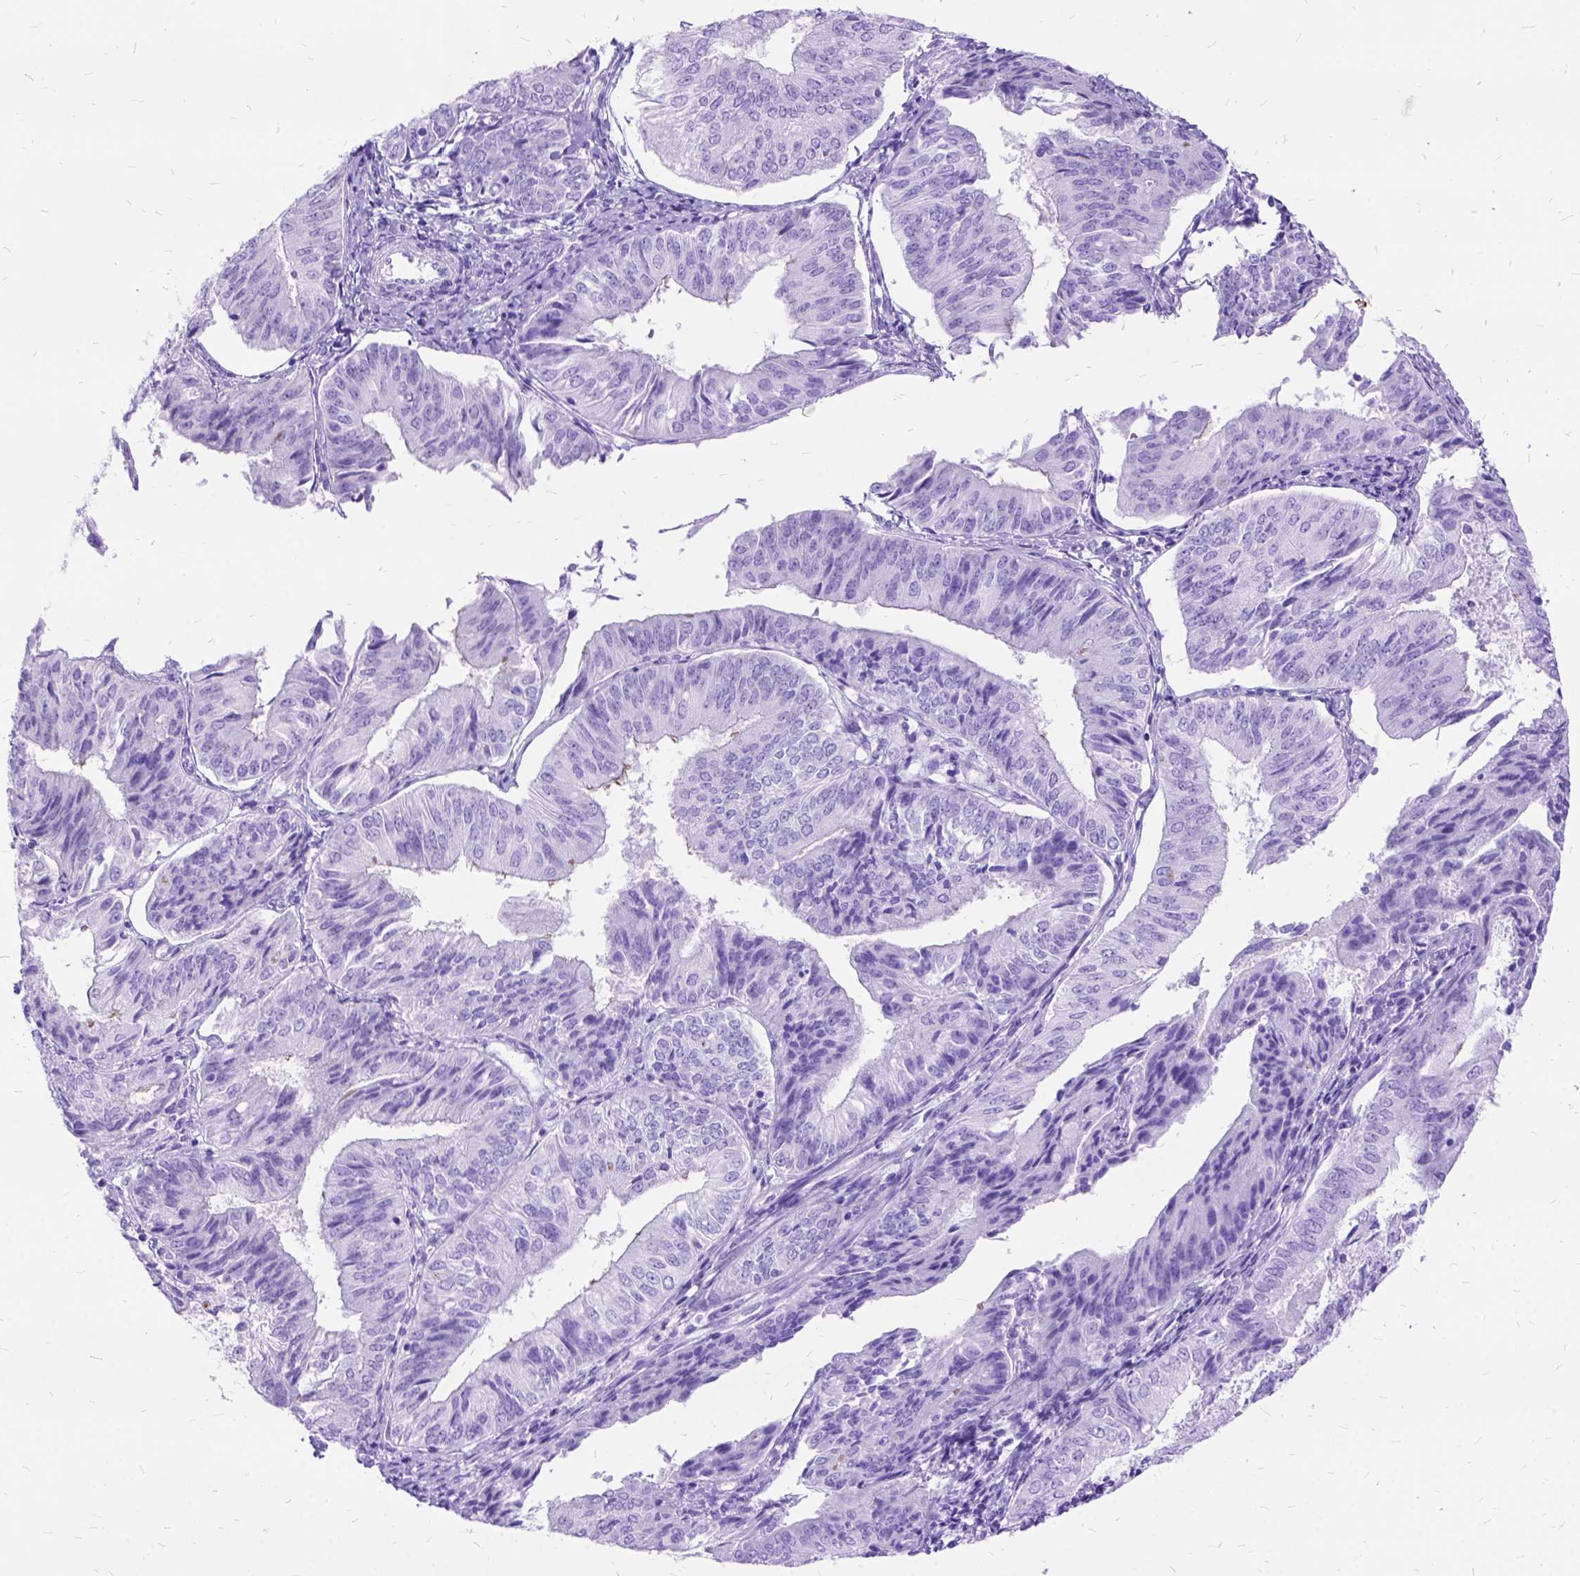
{"staining": {"intensity": "negative", "quantity": "none", "location": "none"}, "tissue": "endometrial cancer", "cell_type": "Tumor cells", "image_type": "cancer", "snomed": [{"axis": "morphology", "description": "Adenocarcinoma, NOS"}, {"axis": "topography", "description": "Endometrium"}], "caption": "A high-resolution histopathology image shows immunohistochemistry staining of endometrial cancer (adenocarcinoma), which demonstrates no significant staining in tumor cells.", "gene": "DNAH2", "patient": {"sex": "female", "age": 58}}